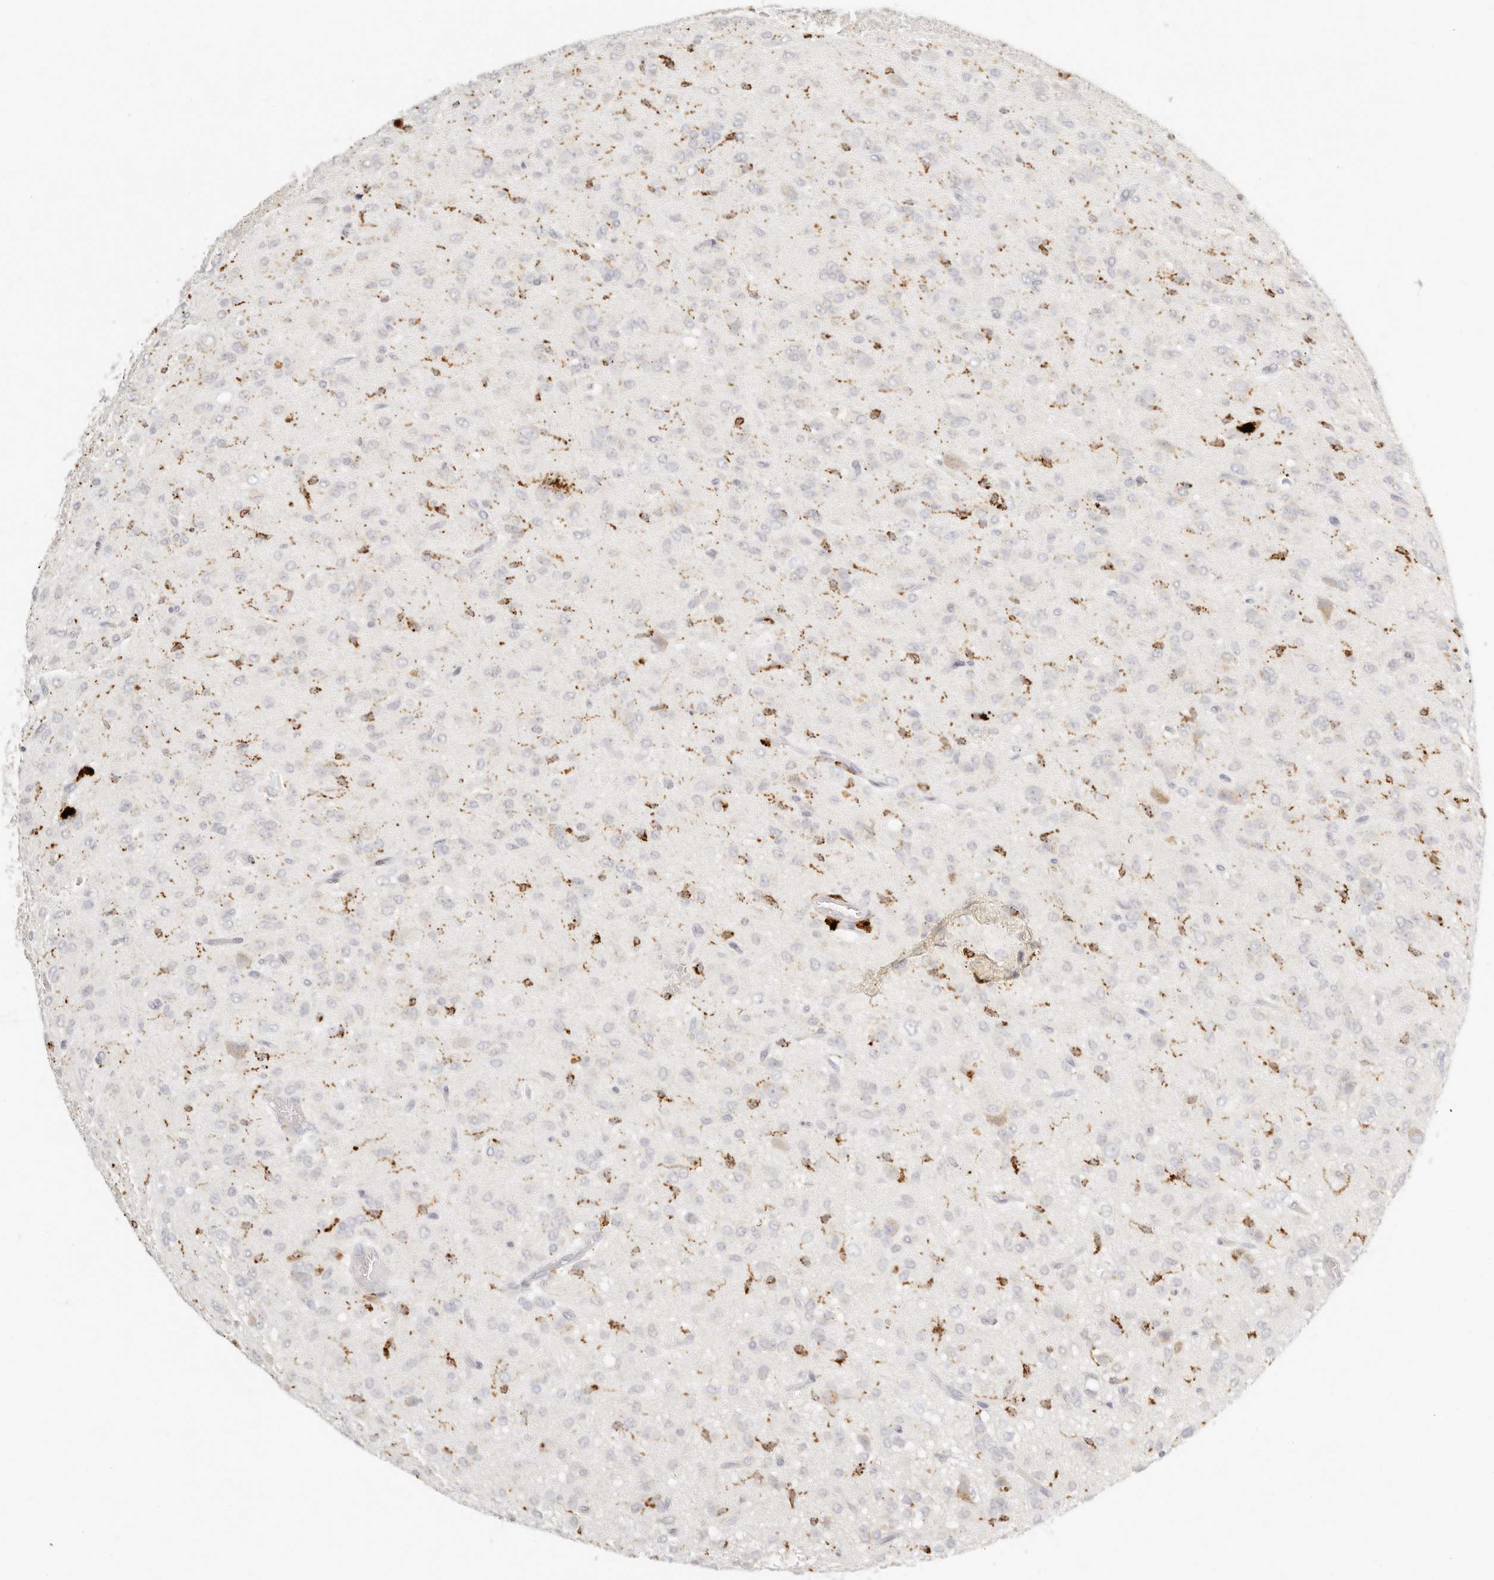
{"staining": {"intensity": "negative", "quantity": "none", "location": "none"}, "tissue": "glioma", "cell_type": "Tumor cells", "image_type": "cancer", "snomed": [{"axis": "morphology", "description": "Glioma, malignant, High grade"}, {"axis": "topography", "description": "Brain"}], "caption": "Immunohistochemistry (IHC) of malignant glioma (high-grade) demonstrates no positivity in tumor cells. (Immunohistochemistry, brightfield microscopy, high magnification).", "gene": "RNASET2", "patient": {"sex": "female", "age": 59}}